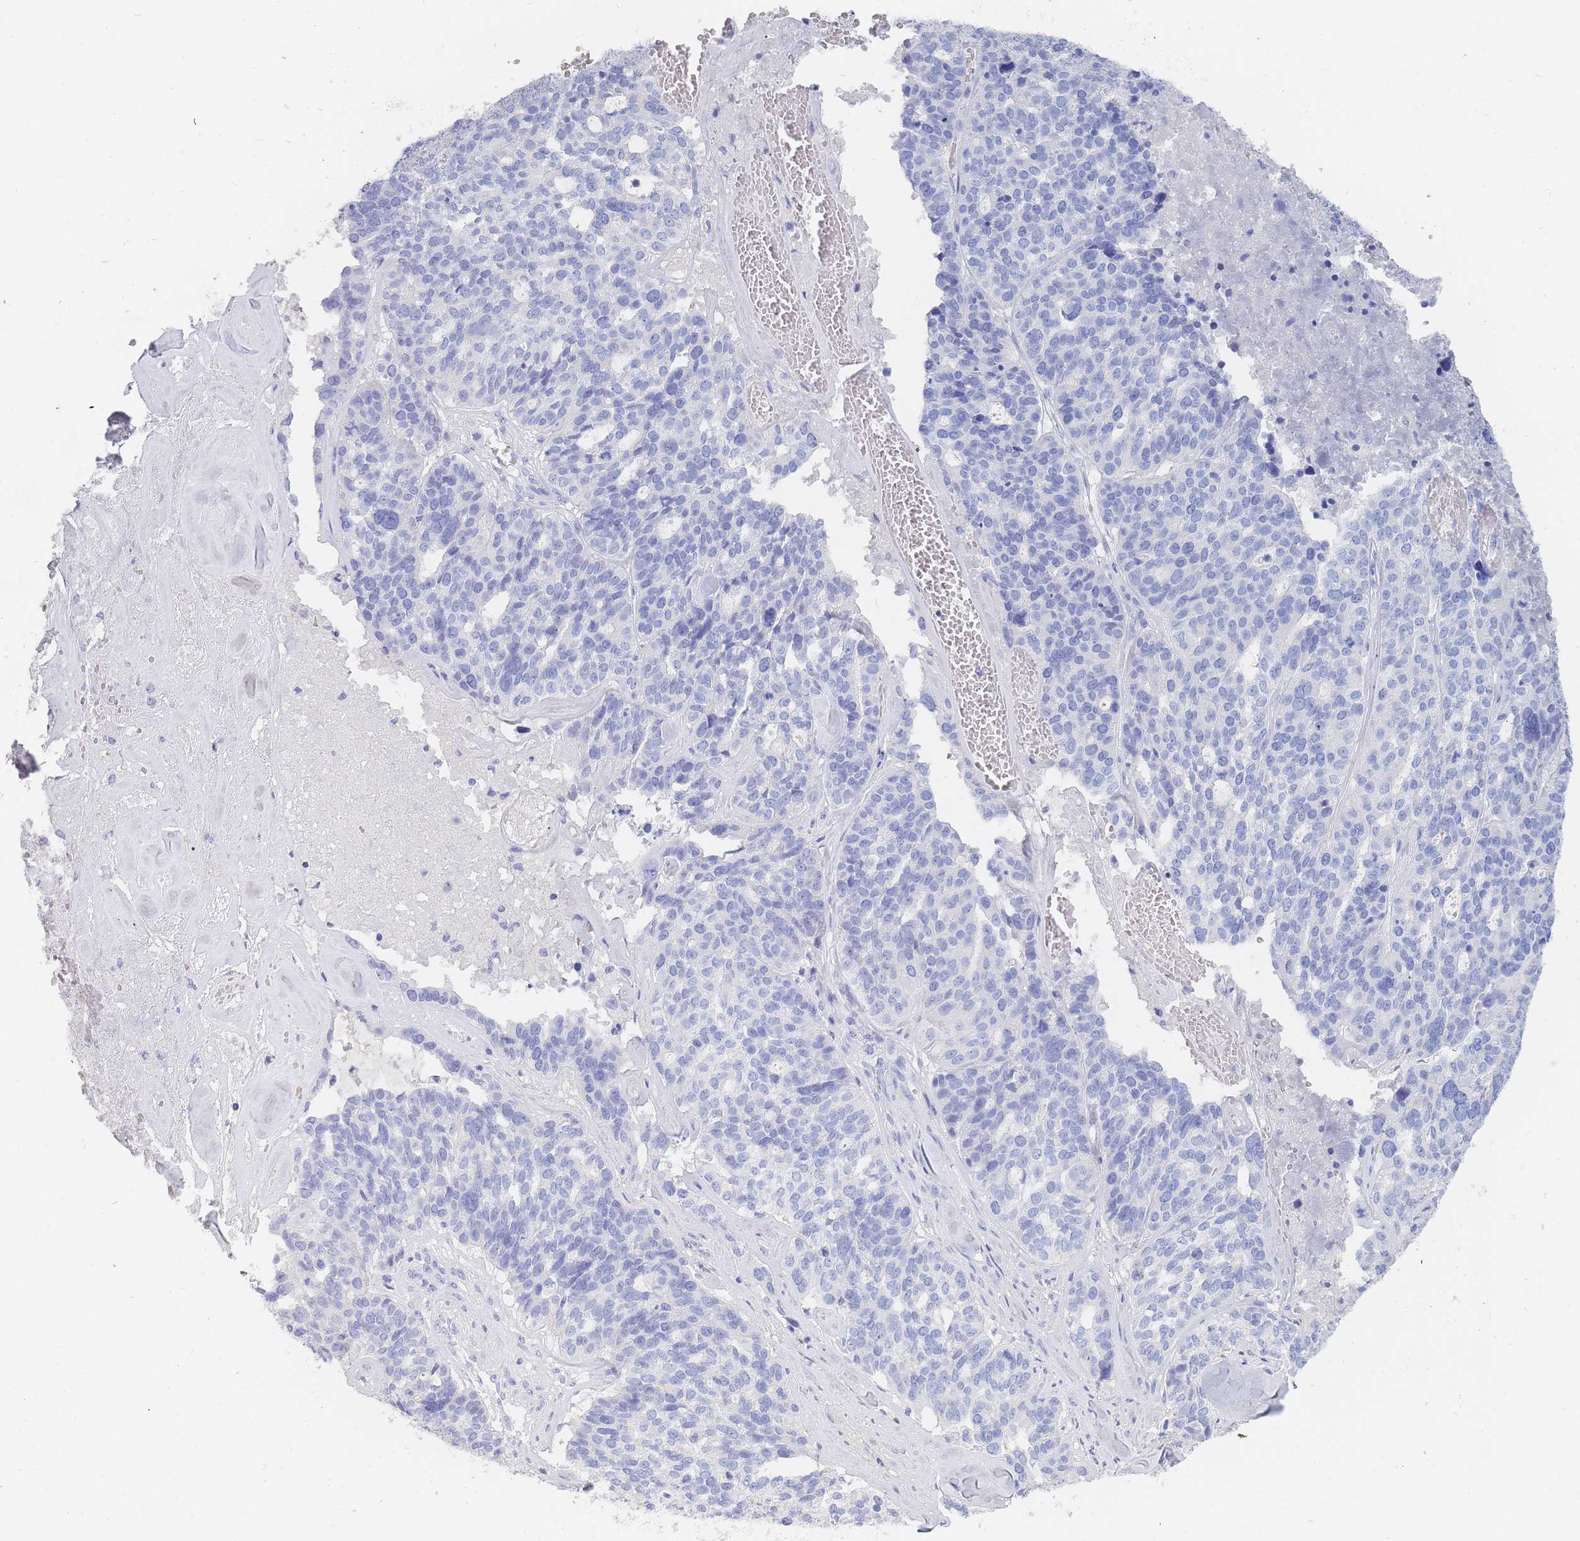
{"staining": {"intensity": "negative", "quantity": "none", "location": "none"}, "tissue": "ovarian cancer", "cell_type": "Tumor cells", "image_type": "cancer", "snomed": [{"axis": "morphology", "description": "Cystadenocarcinoma, serous, NOS"}, {"axis": "topography", "description": "Ovary"}], "caption": "DAB (3,3'-diaminobenzidine) immunohistochemical staining of serous cystadenocarcinoma (ovarian) reveals no significant expression in tumor cells. (DAB immunohistochemistry (IHC) visualized using brightfield microscopy, high magnification).", "gene": "SLC25A35", "patient": {"sex": "female", "age": 59}}